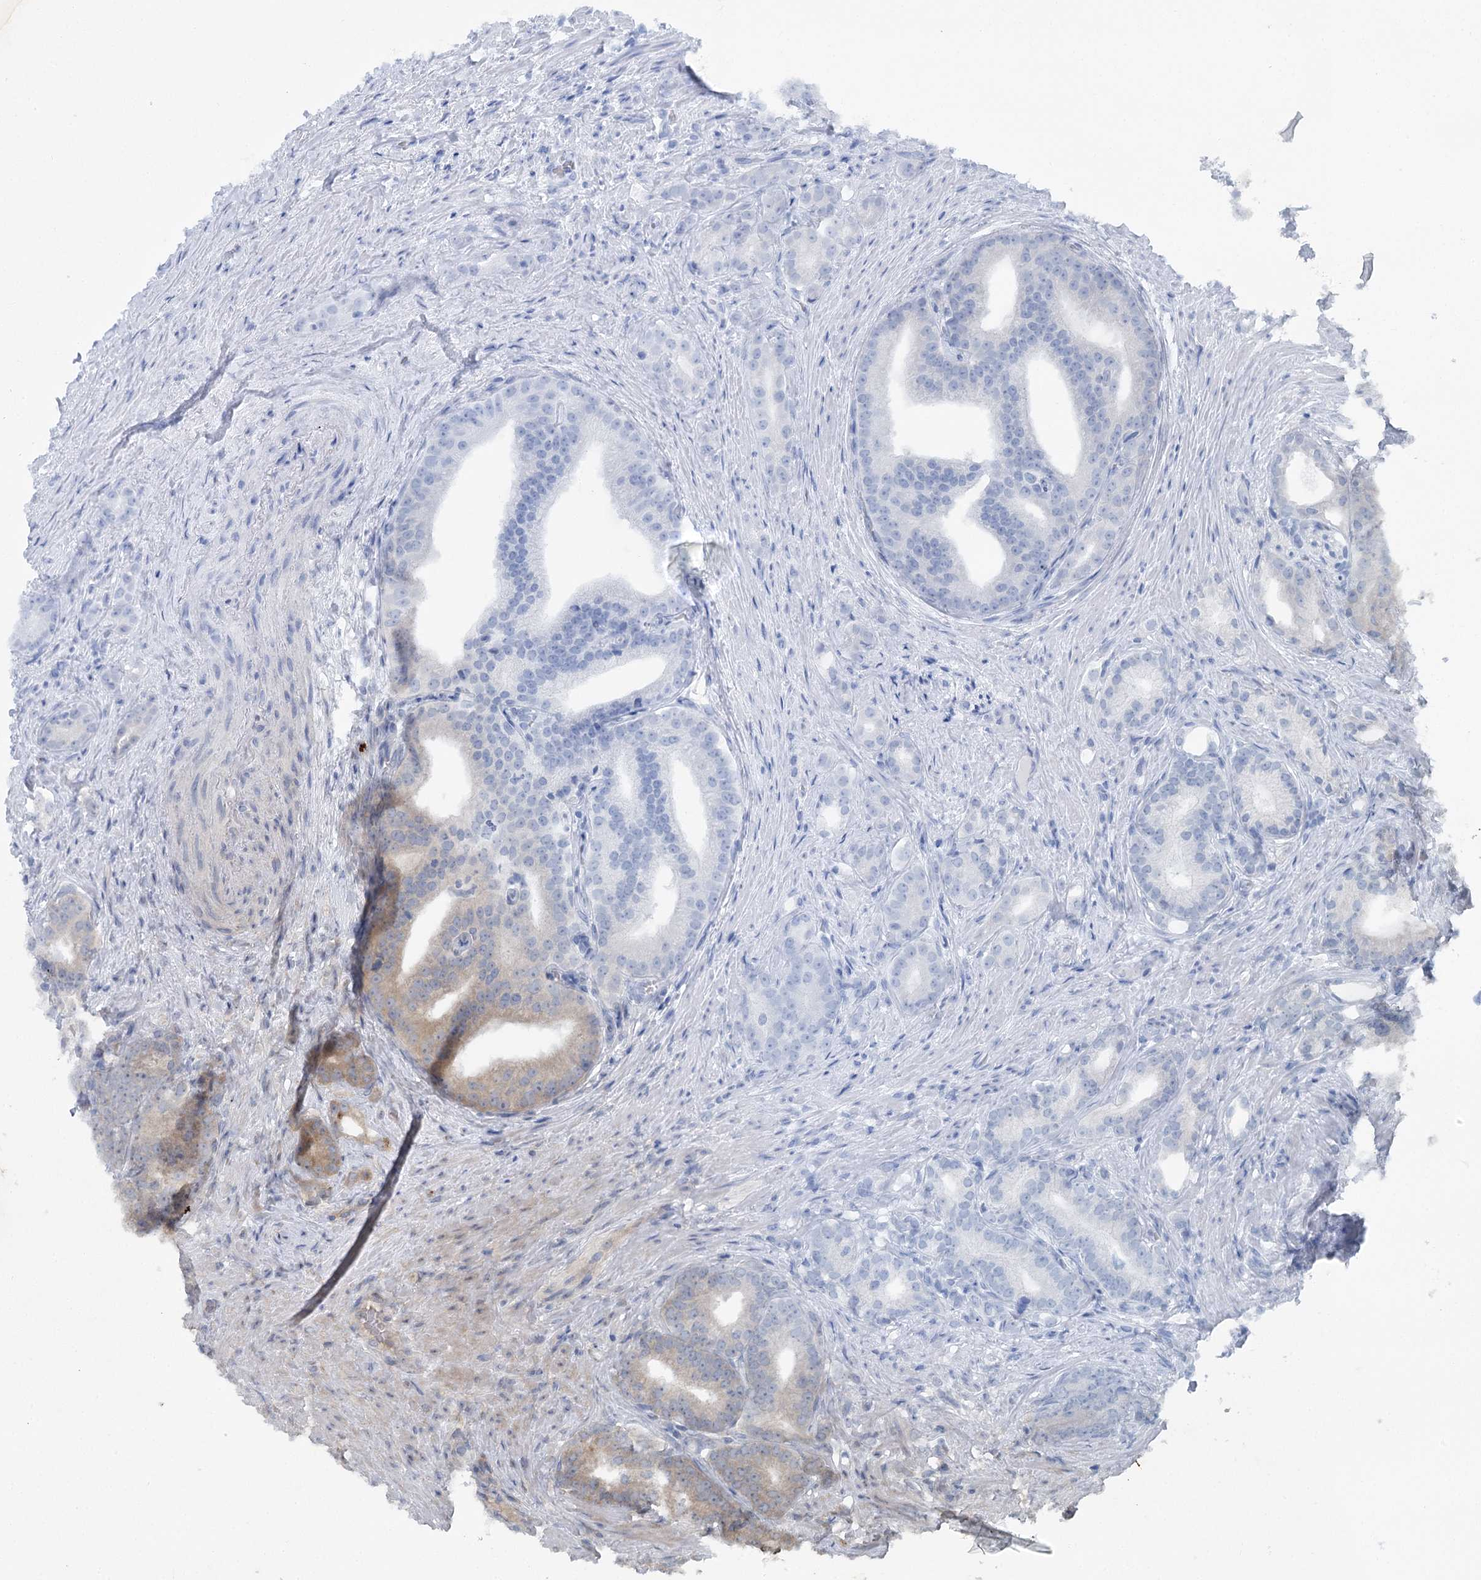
{"staining": {"intensity": "moderate", "quantity": "25%-75%", "location": "cytoplasmic/membranous"}, "tissue": "prostate cancer", "cell_type": "Tumor cells", "image_type": "cancer", "snomed": [{"axis": "morphology", "description": "Adenocarcinoma, Low grade"}, {"axis": "topography", "description": "Prostate"}], "caption": "Immunohistochemical staining of prostate adenocarcinoma (low-grade) reveals moderate cytoplasmic/membranous protein staining in approximately 25%-75% of tumor cells. The protein of interest is stained brown, and the nuclei are stained in blue (DAB (3,3'-diaminobenzidine) IHC with brightfield microscopy, high magnification).", "gene": "MARK2", "patient": {"sex": "male", "age": 71}}